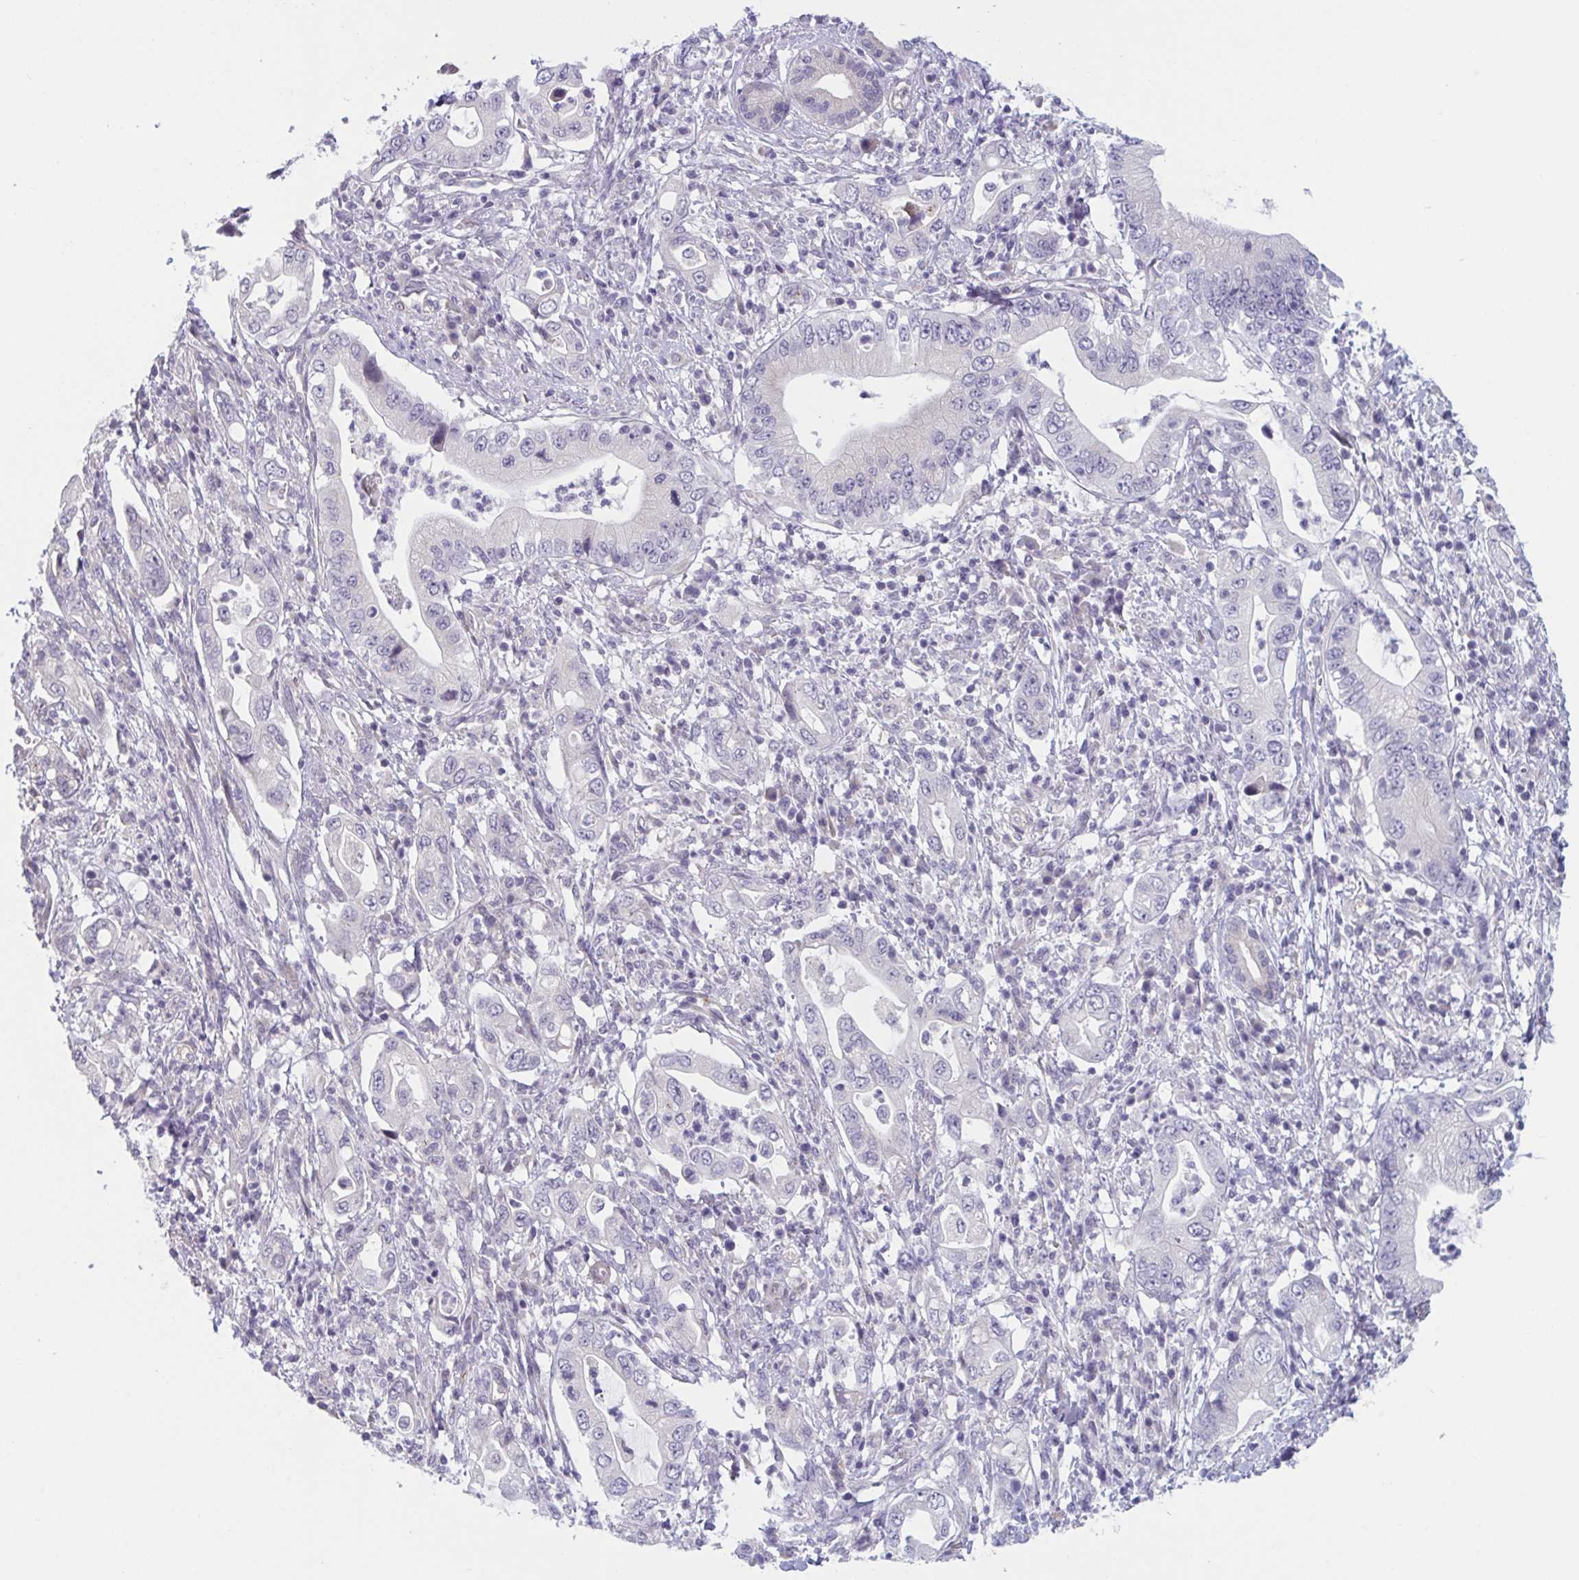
{"staining": {"intensity": "negative", "quantity": "none", "location": "none"}, "tissue": "pancreatic cancer", "cell_type": "Tumor cells", "image_type": "cancer", "snomed": [{"axis": "morphology", "description": "Adenocarcinoma, NOS"}, {"axis": "topography", "description": "Pancreas"}], "caption": "Adenocarcinoma (pancreatic) stained for a protein using immunohistochemistry (IHC) exhibits no expression tumor cells.", "gene": "TNFSF10", "patient": {"sex": "female", "age": 72}}